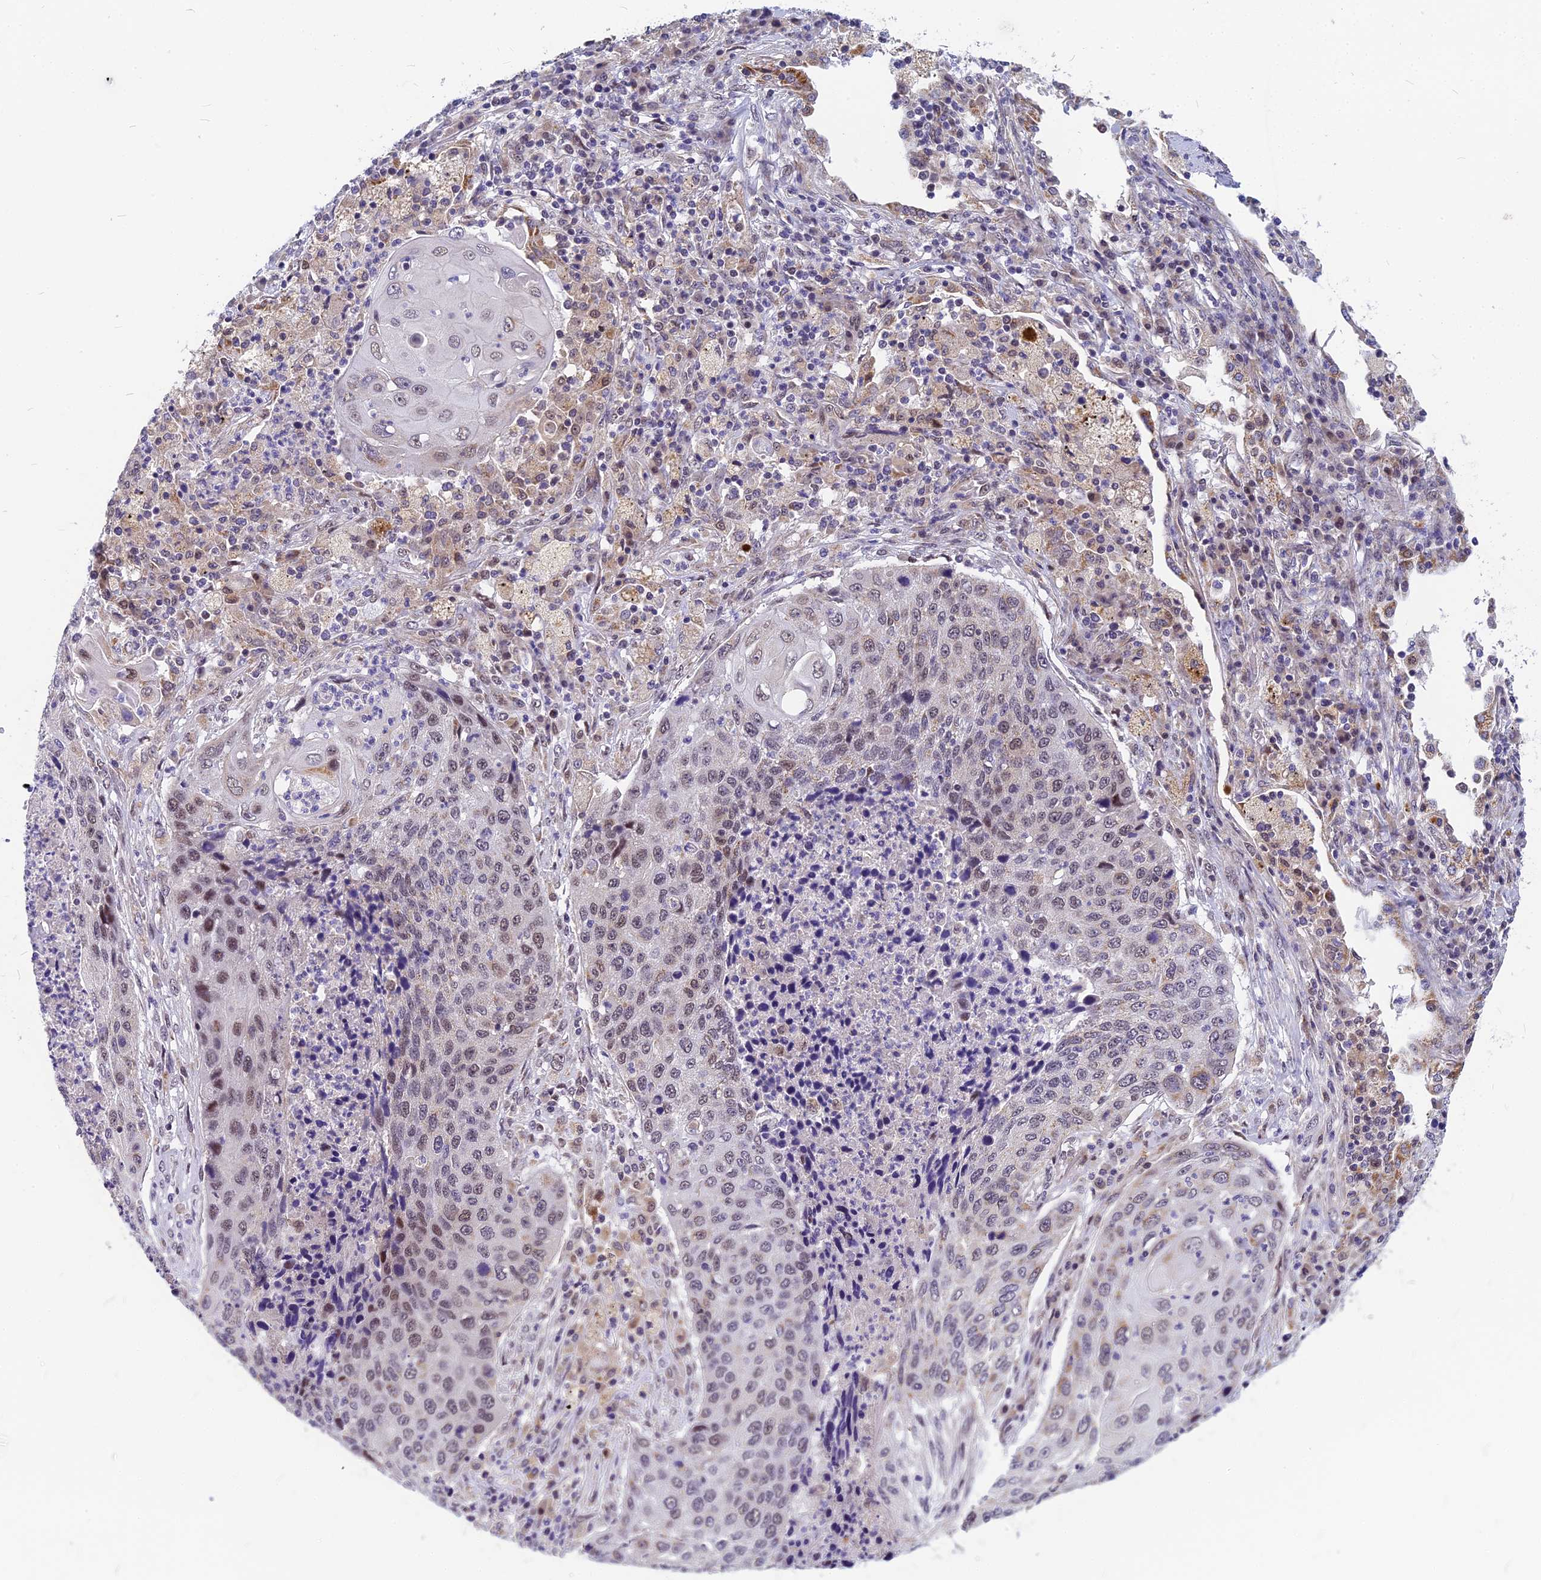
{"staining": {"intensity": "moderate", "quantity": "<25%", "location": "nuclear"}, "tissue": "lung cancer", "cell_type": "Tumor cells", "image_type": "cancer", "snomed": [{"axis": "morphology", "description": "Squamous cell carcinoma, NOS"}, {"axis": "topography", "description": "Lung"}], "caption": "Lung cancer stained with immunohistochemistry reveals moderate nuclear expression in approximately <25% of tumor cells. (DAB (3,3'-diaminobenzidine) IHC, brown staining for protein, blue staining for nuclei).", "gene": "CMC1", "patient": {"sex": "female", "age": 63}}